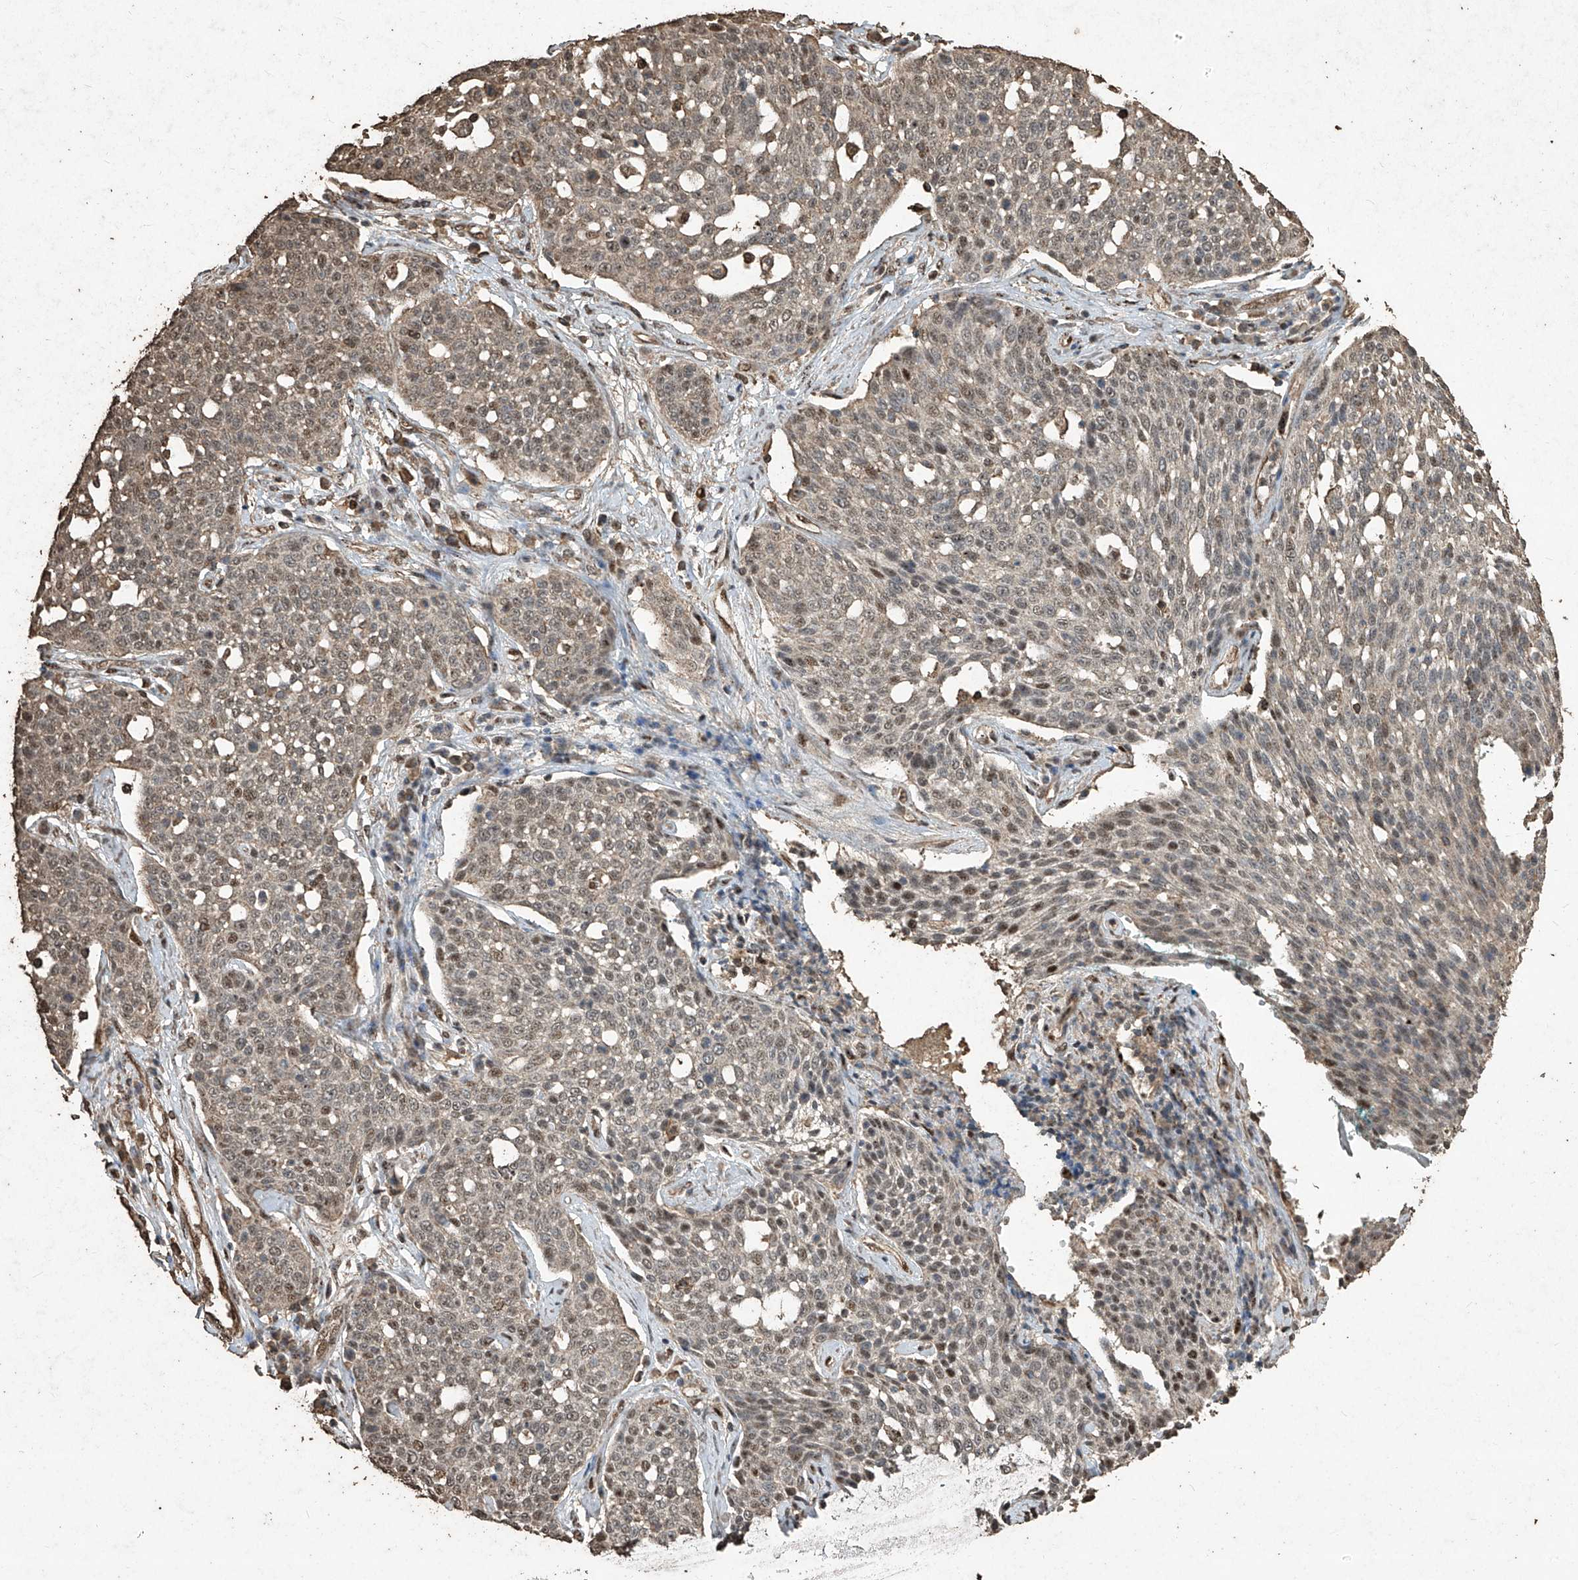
{"staining": {"intensity": "weak", "quantity": "<25%", "location": "nuclear"}, "tissue": "cervical cancer", "cell_type": "Tumor cells", "image_type": "cancer", "snomed": [{"axis": "morphology", "description": "Squamous cell carcinoma, NOS"}, {"axis": "topography", "description": "Cervix"}], "caption": "This histopathology image is of cervical cancer stained with IHC to label a protein in brown with the nuclei are counter-stained blue. There is no expression in tumor cells.", "gene": "ERBB3", "patient": {"sex": "female", "age": 34}}